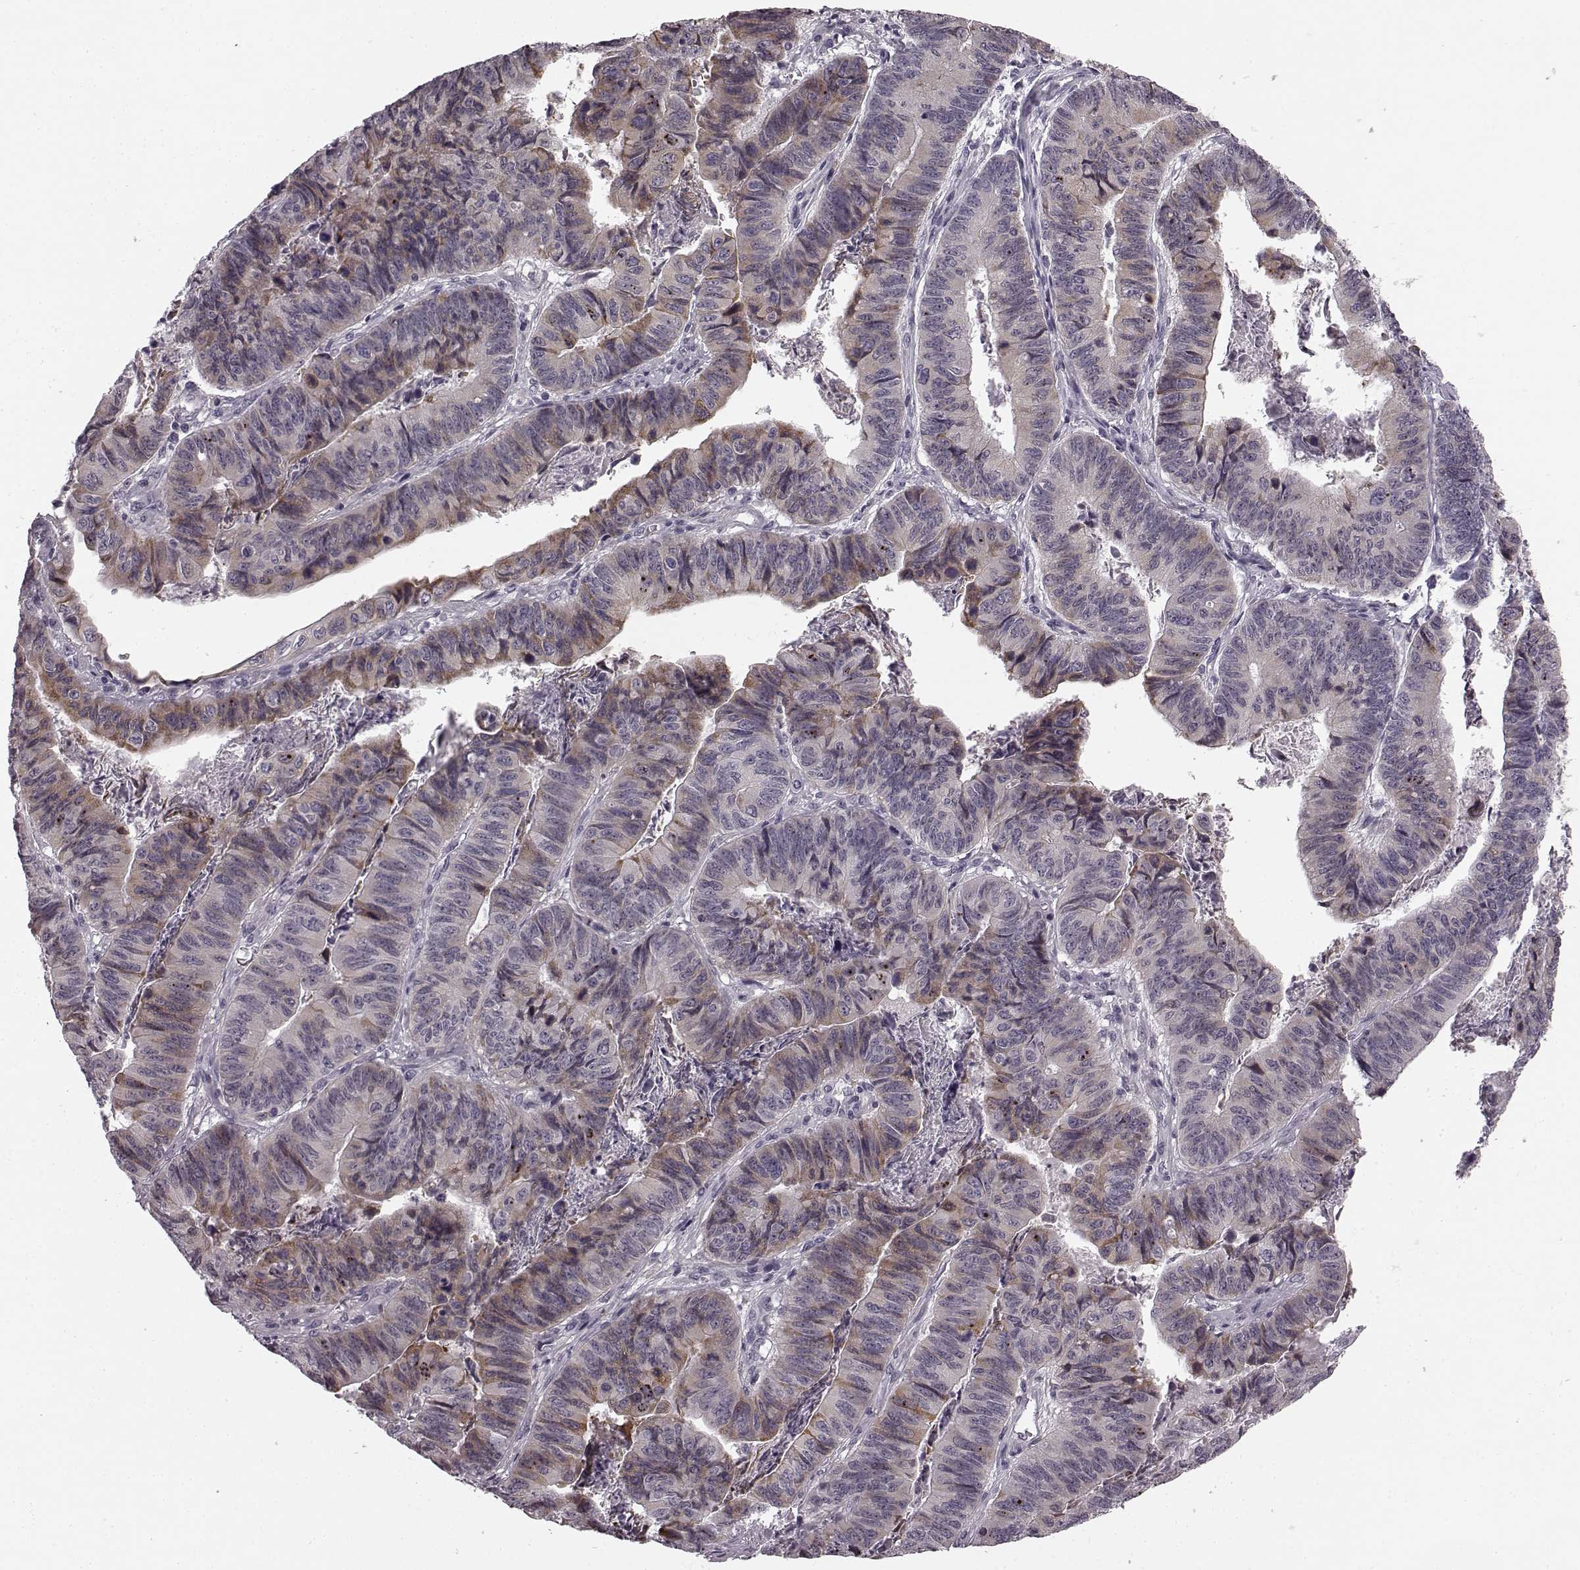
{"staining": {"intensity": "moderate", "quantity": "<25%", "location": "cytoplasmic/membranous"}, "tissue": "stomach cancer", "cell_type": "Tumor cells", "image_type": "cancer", "snomed": [{"axis": "morphology", "description": "Adenocarcinoma, NOS"}, {"axis": "topography", "description": "Stomach, lower"}], "caption": "DAB (3,3'-diaminobenzidine) immunohistochemical staining of human stomach cancer (adenocarcinoma) exhibits moderate cytoplasmic/membranous protein positivity in about <25% of tumor cells.", "gene": "FAM234B", "patient": {"sex": "male", "age": 77}}